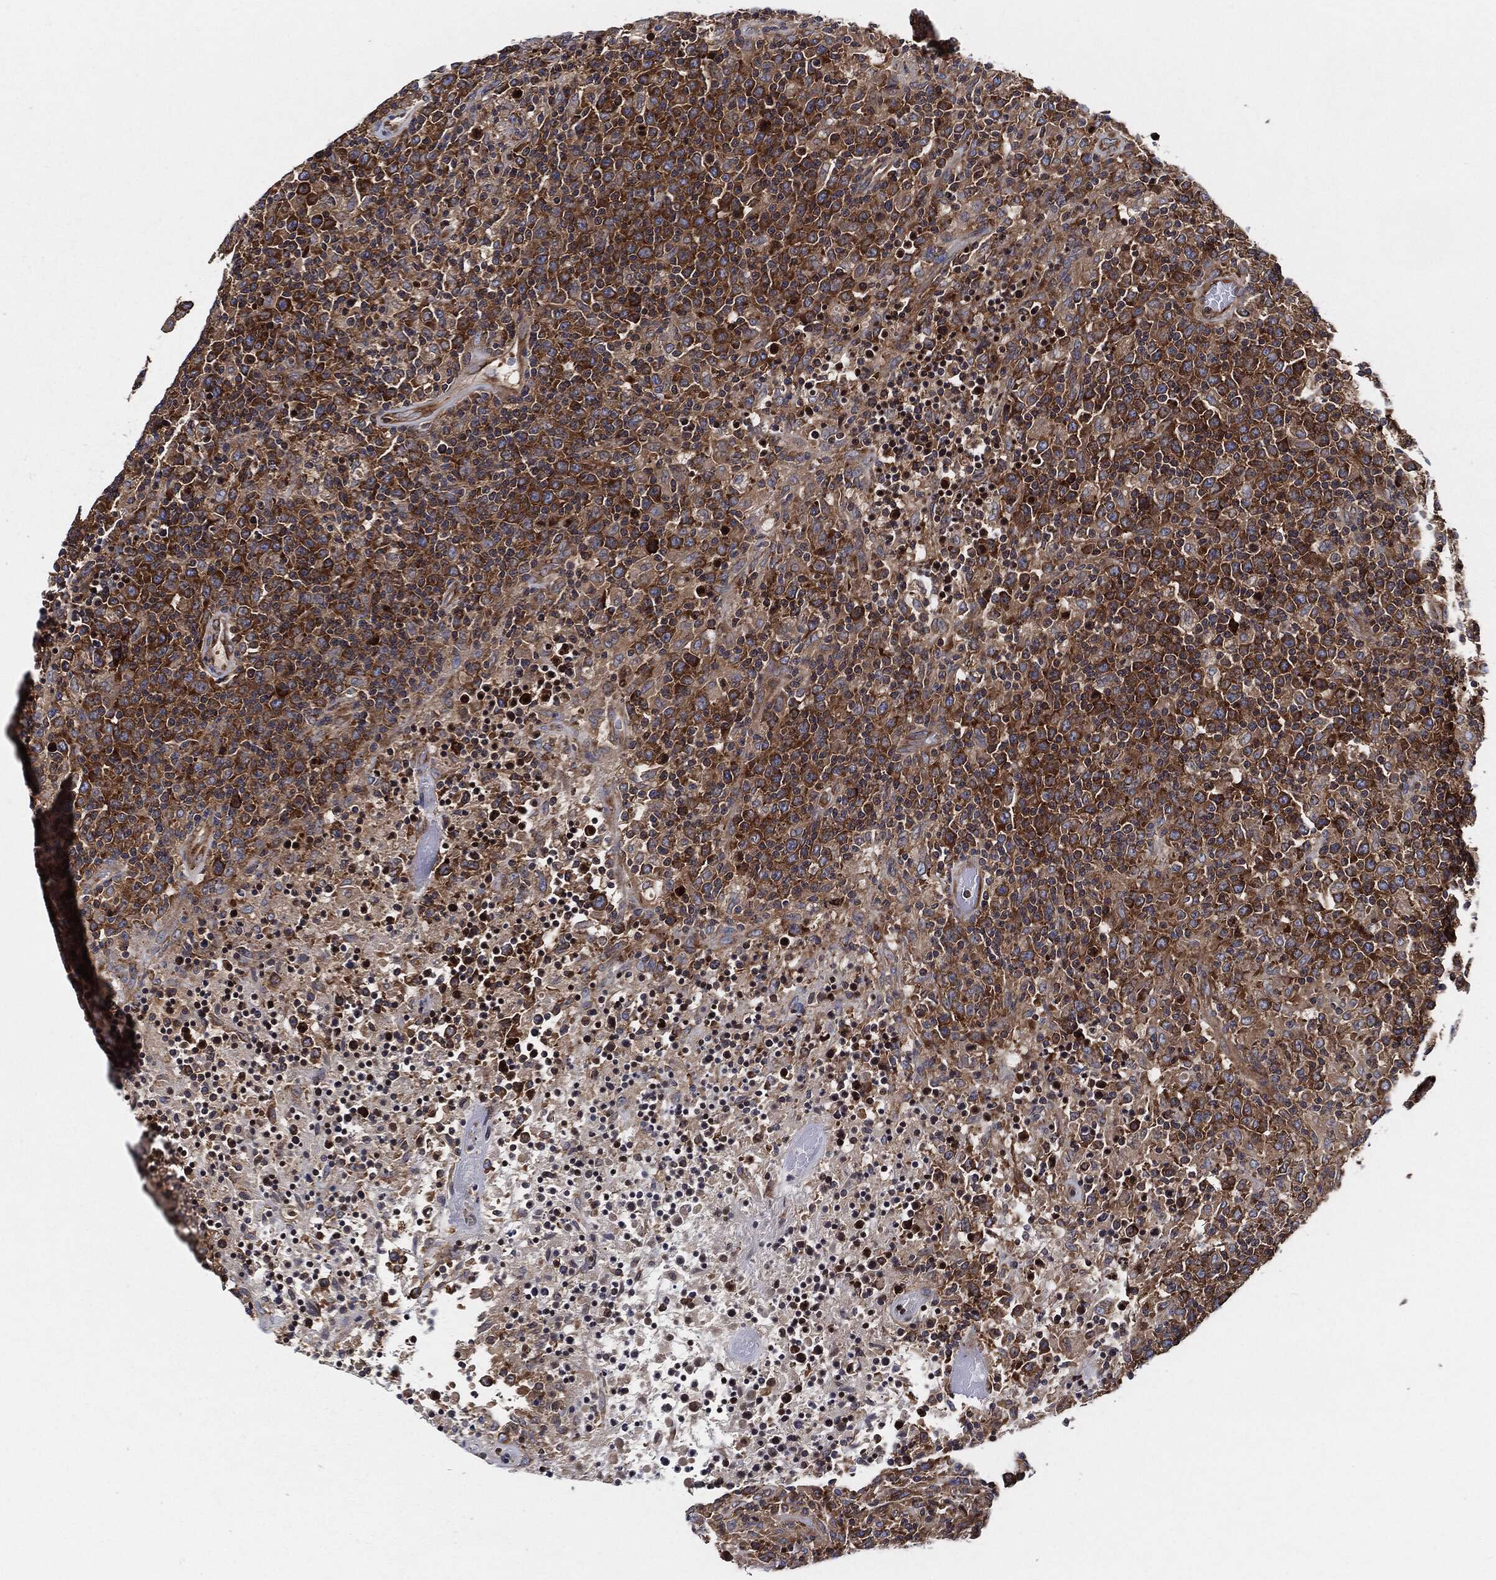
{"staining": {"intensity": "strong", "quantity": "25%-75%", "location": "cytoplasmic/membranous"}, "tissue": "lymphoma", "cell_type": "Tumor cells", "image_type": "cancer", "snomed": [{"axis": "morphology", "description": "Malignant lymphoma, non-Hodgkin's type, High grade"}, {"axis": "topography", "description": "Lung"}], "caption": "IHC (DAB) staining of lymphoma exhibits strong cytoplasmic/membranous protein staining in about 25%-75% of tumor cells.", "gene": "EIF2S2", "patient": {"sex": "male", "age": 79}}